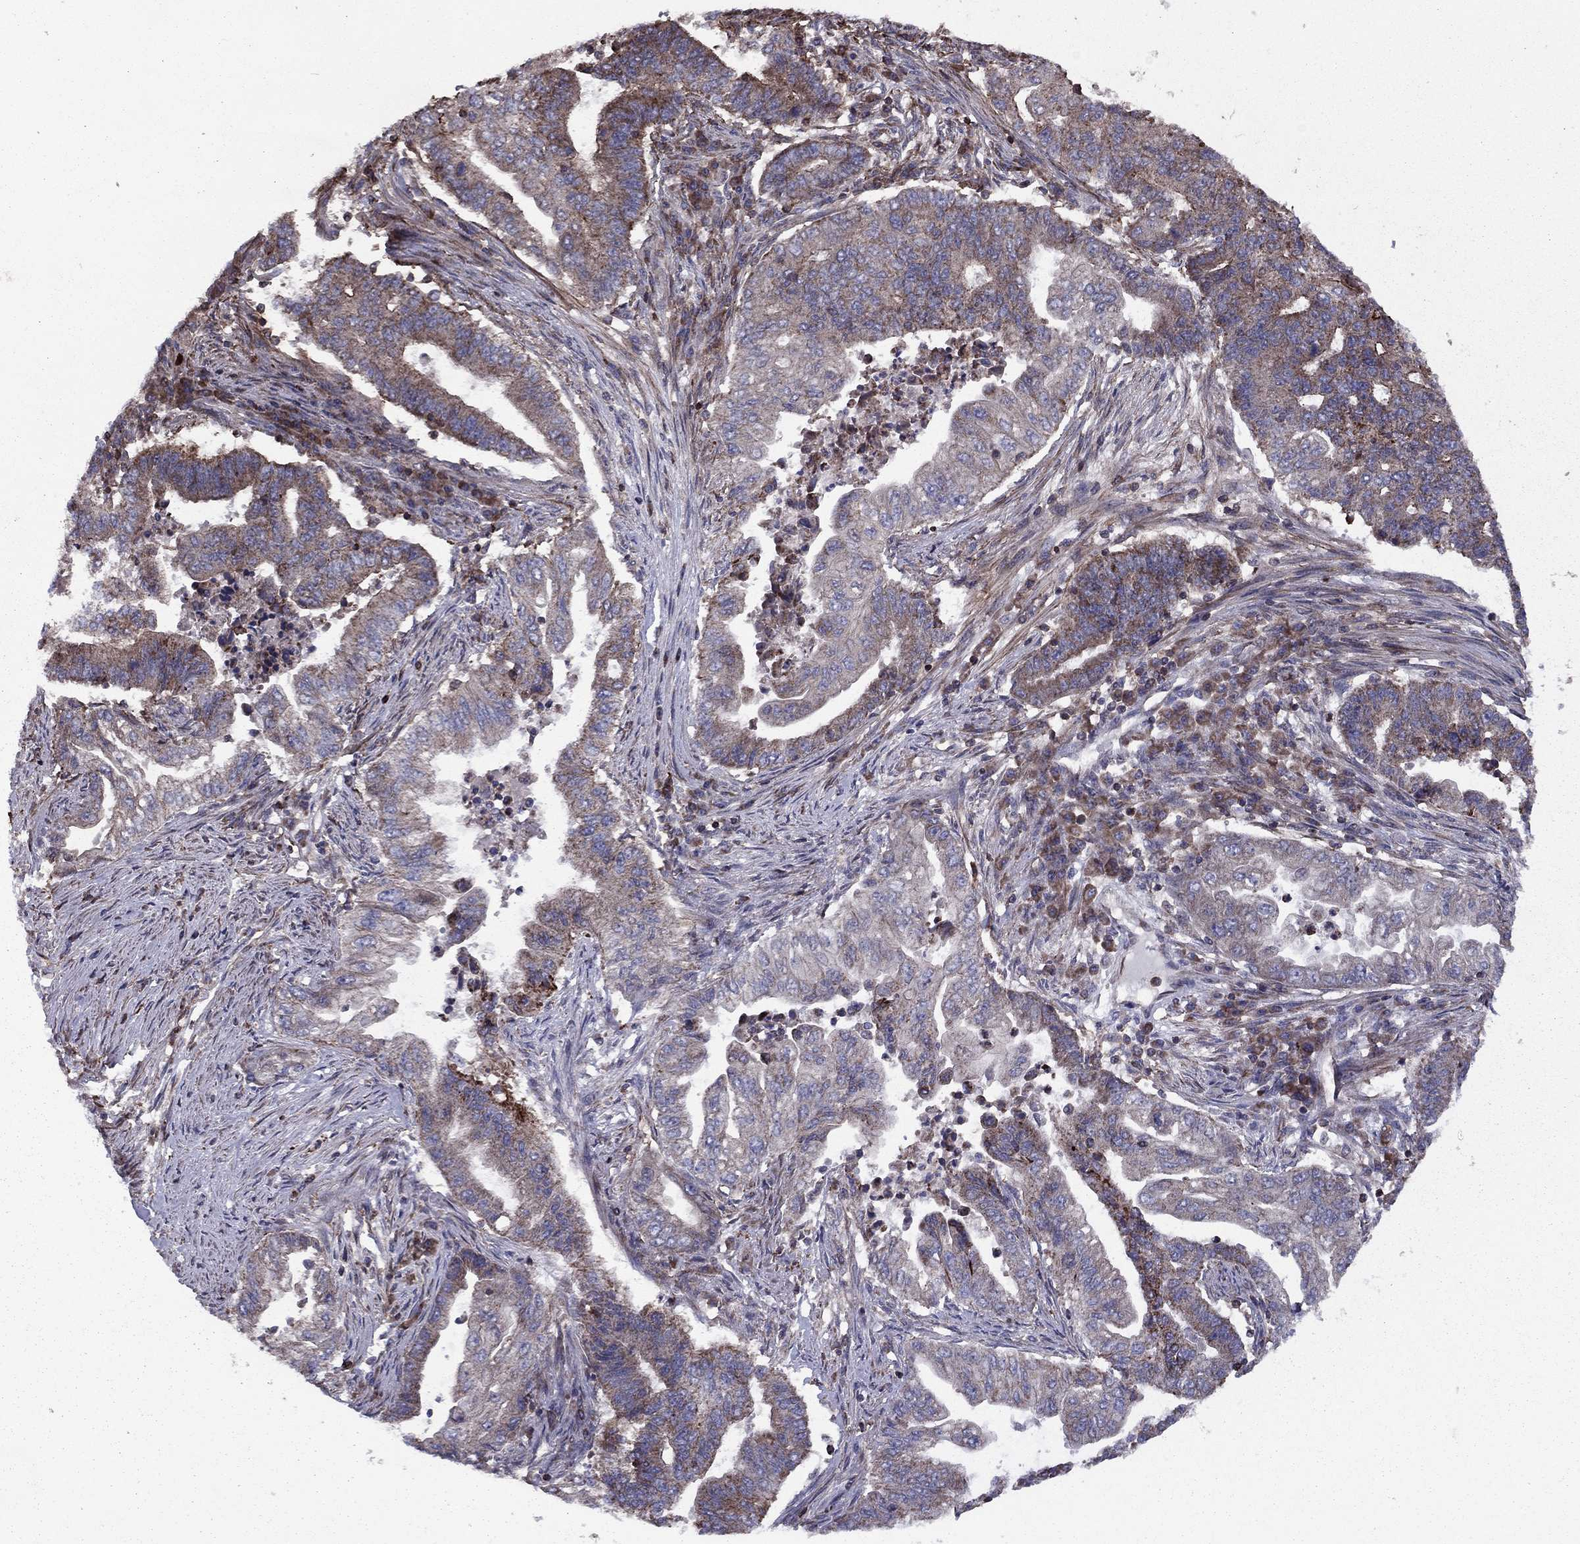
{"staining": {"intensity": "moderate", "quantity": "<25%", "location": "cytoplasmic/membranous"}, "tissue": "endometrial cancer", "cell_type": "Tumor cells", "image_type": "cancer", "snomed": [{"axis": "morphology", "description": "Adenocarcinoma, NOS"}, {"axis": "topography", "description": "Uterus"}, {"axis": "topography", "description": "Endometrium"}], "caption": "DAB (3,3'-diaminobenzidine) immunohistochemical staining of endometrial cancer displays moderate cytoplasmic/membranous protein expression in approximately <25% of tumor cells.", "gene": "ALG6", "patient": {"sex": "female", "age": 54}}